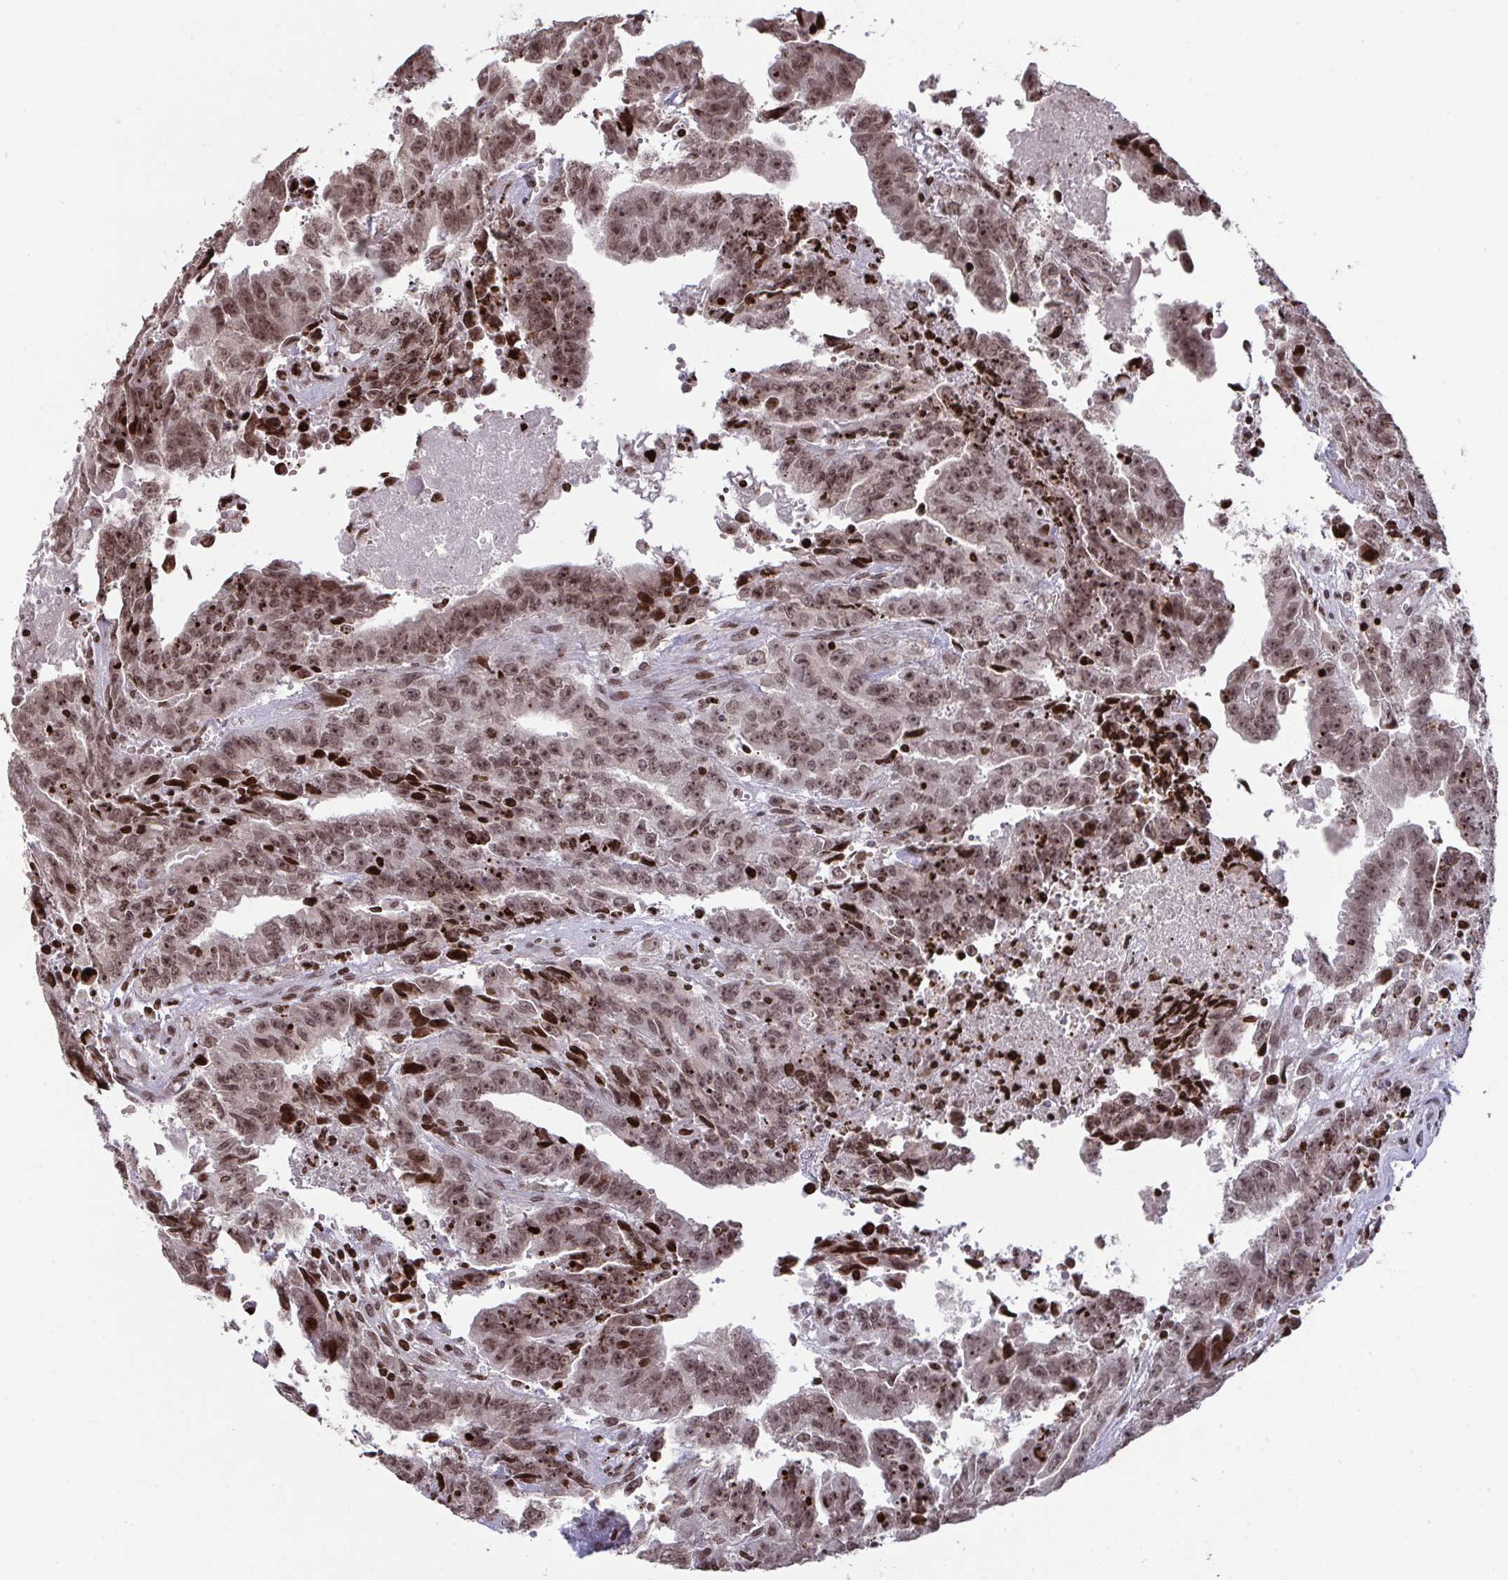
{"staining": {"intensity": "moderate", "quantity": ">75%", "location": "nuclear"}, "tissue": "testis cancer", "cell_type": "Tumor cells", "image_type": "cancer", "snomed": [{"axis": "morphology", "description": "Carcinoma, Embryonal, NOS"}, {"axis": "morphology", "description": "Teratoma, malignant, NOS"}, {"axis": "topography", "description": "Testis"}], "caption": "A histopathology image of testis cancer stained for a protein exhibits moderate nuclear brown staining in tumor cells.", "gene": "NIP7", "patient": {"sex": "male", "age": 24}}